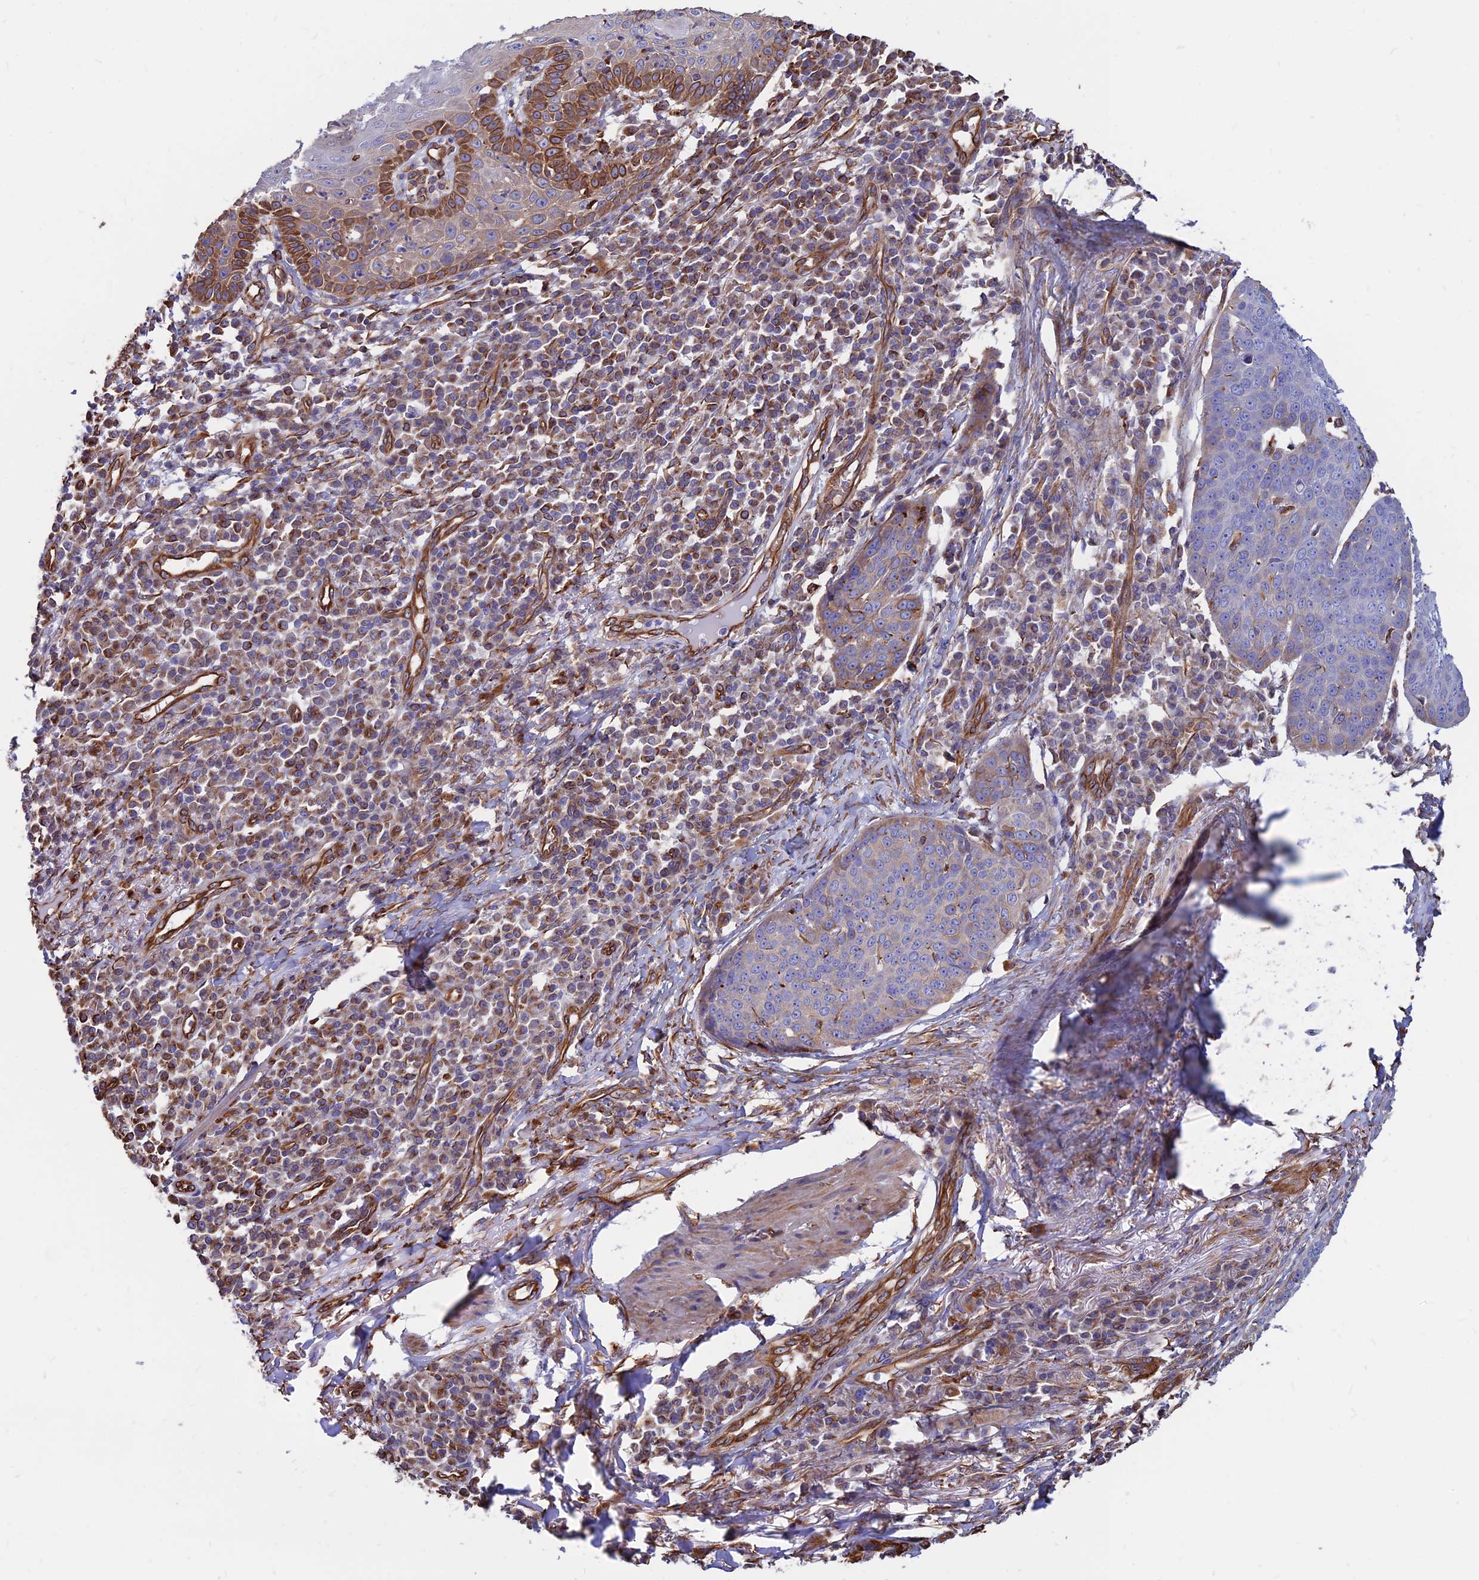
{"staining": {"intensity": "weak", "quantity": "<25%", "location": "cytoplasmic/membranous"}, "tissue": "skin cancer", "cell_type": "Tumor cells", "image_type": "cancer", "snomed": [{"axis": "morphology", "description": "Squamous cell carcinoma, NOS"}, {"axis": "topography", "description": "Skin"}], "caption": "Immunohistochemical staining of skin cancer (squamous cell carcinoma) demonstrates no significant positivity in tumor cells.", "gene": "CDK18", "patient": {"sex": "male", "age": 71}}